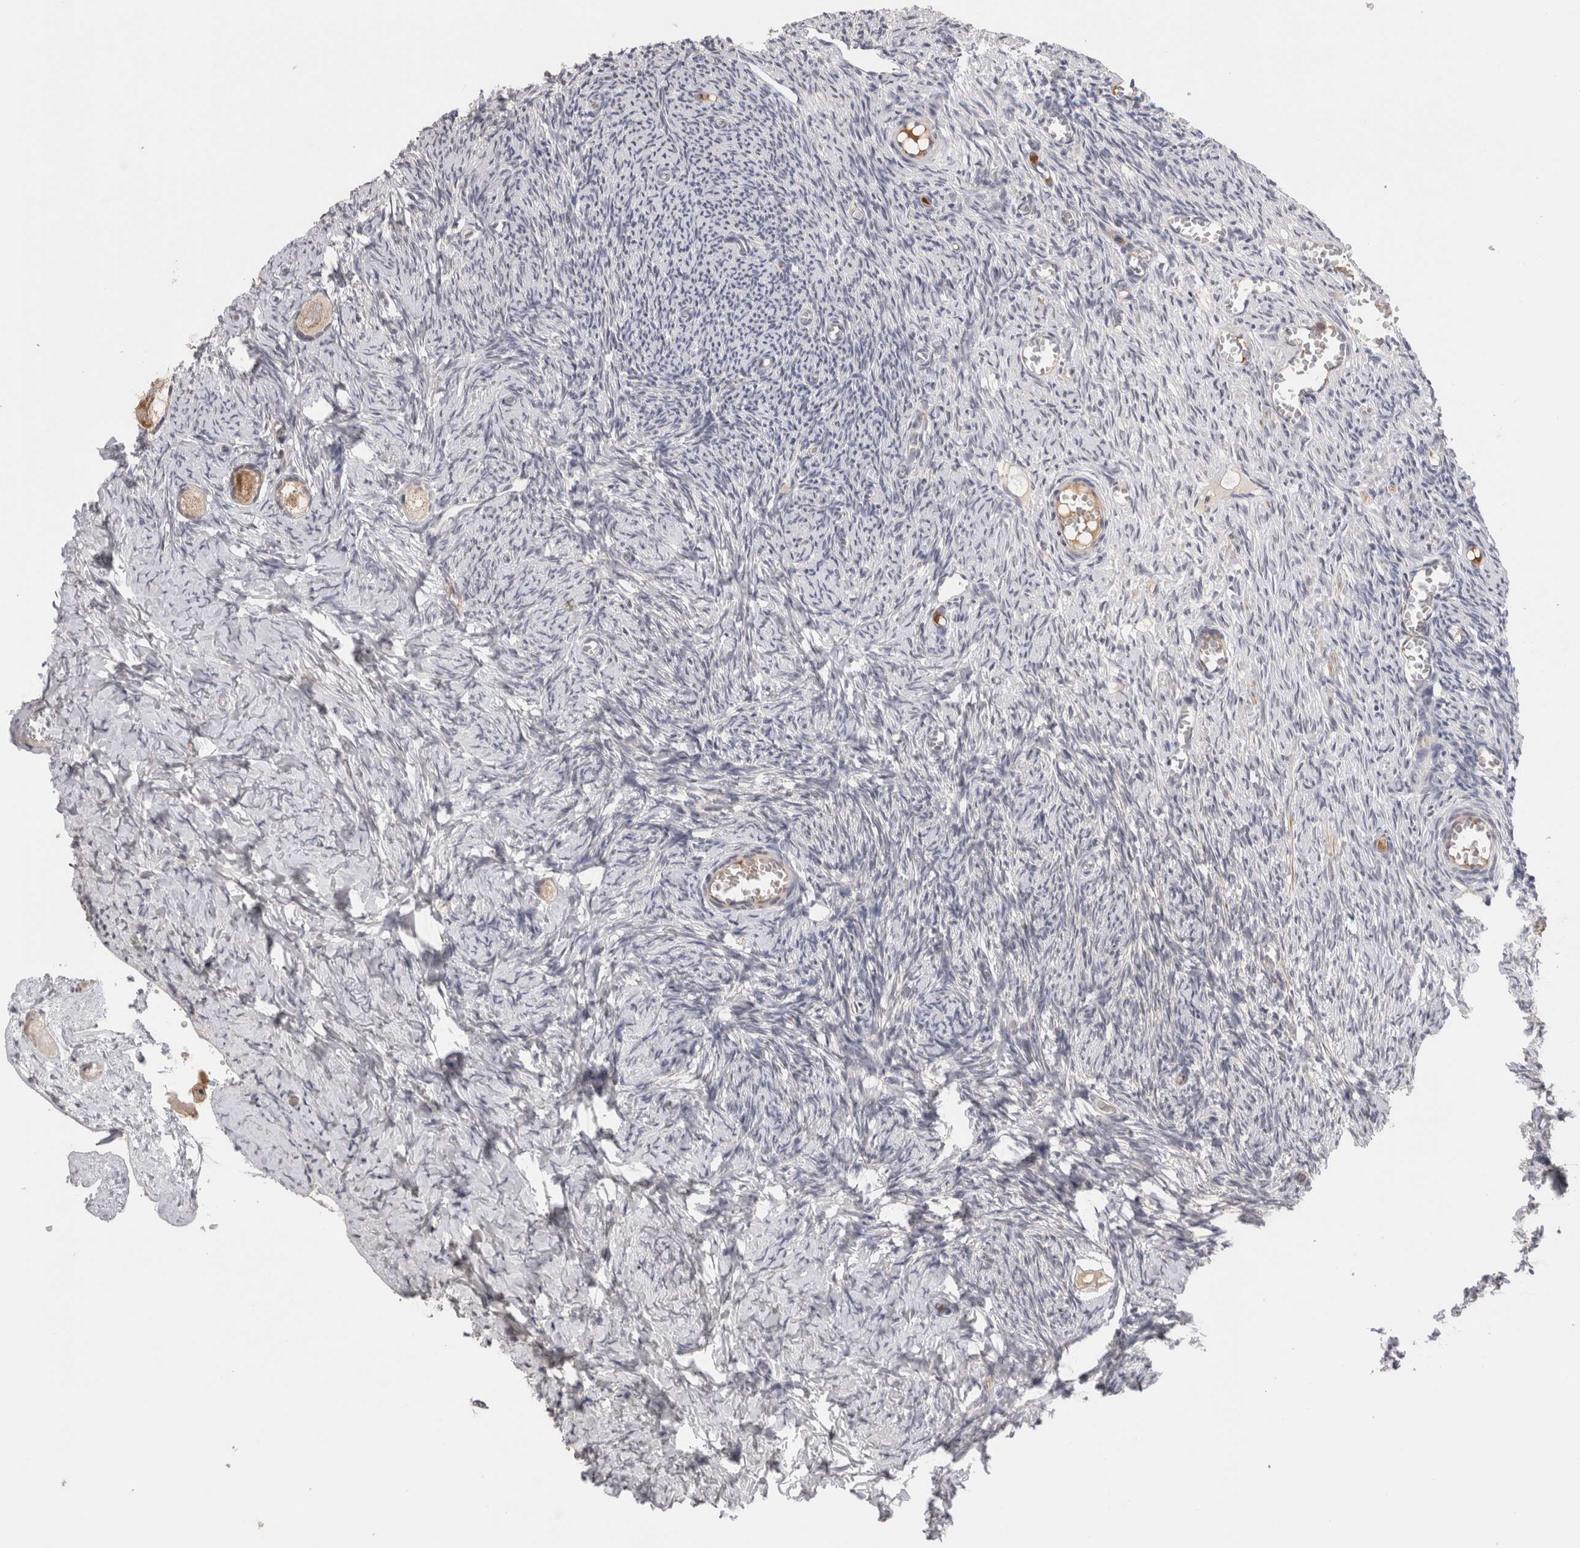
{"staining": {"intensity": "moderate", "quantity": ">75%", "location": "cytoplasmic/membranous"}, "tissue": "ovary", "cell_type": "Follicle cells", "image_type": "normal", "snomed": [{"axis": "morphology", "description": "Normal tissue, NOS"}, {"axis": "topography", "description": "Ovary"}], "caption": "Protein staining of normal ovary displays moderate cytoplasmic/membranous expression in approximately >75% of follicle cells.", "gene": "CRYBG1", "patient": {"sex": "female", "age": 27}}